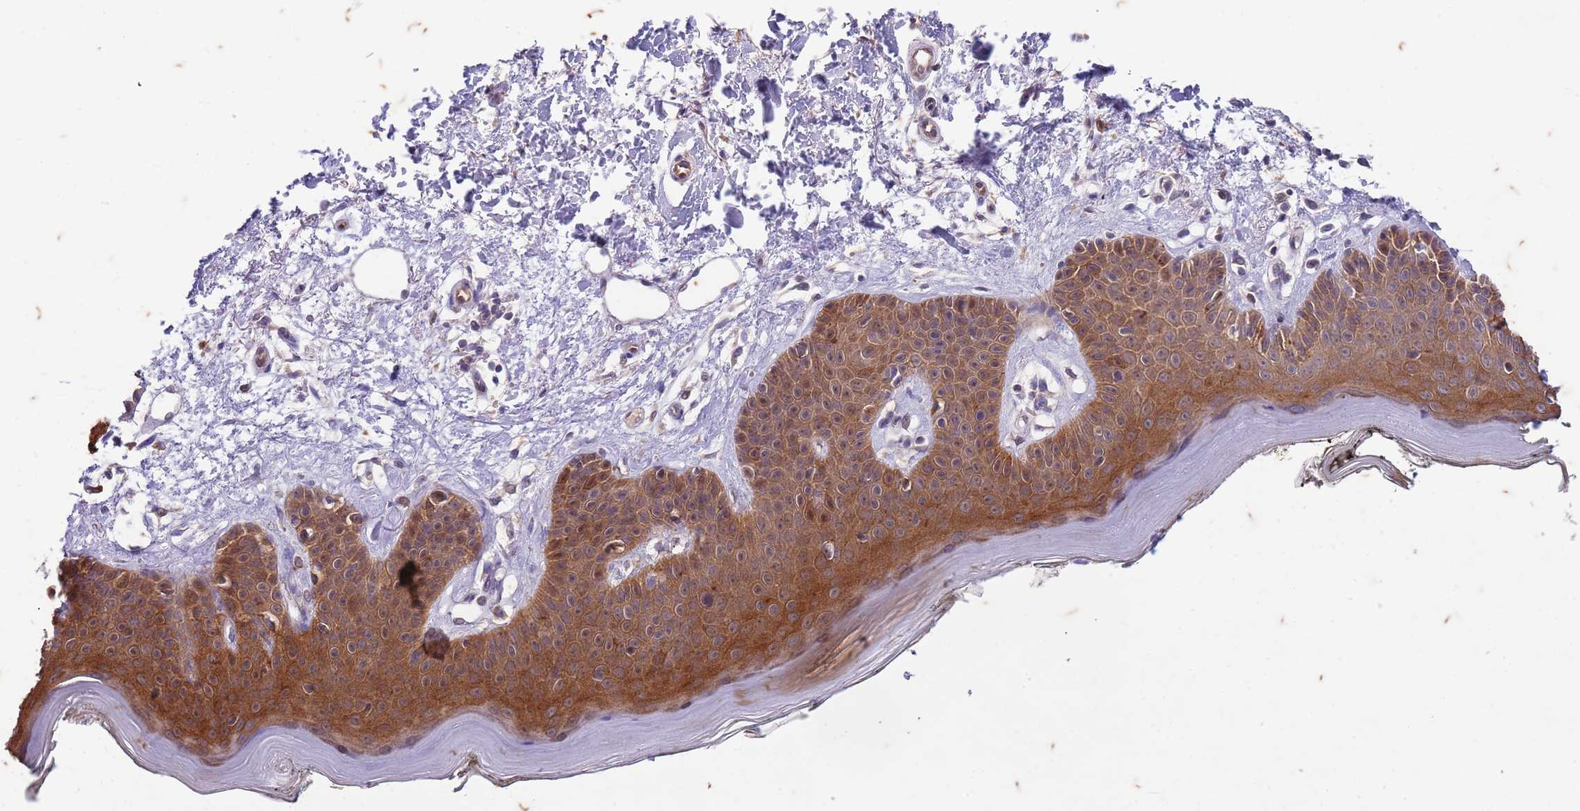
{"staining": {"intensity": "negative", "quantity": "none", "location": "none"}, "tissue": "skin", "cell_type": "Fibroblasts", "image_type": "normal", "snomed": [{"axis": "morphology", "description": "Normal tissue, NOS"}, {"axis": "topography", "description": "Skin"}], "caption": "Skin stained for a protein using immunohistochemistry displays no positivity fibroblasts.", "gene": "RAPGEF3", "patient": {"sex": "female", "age": 64}}